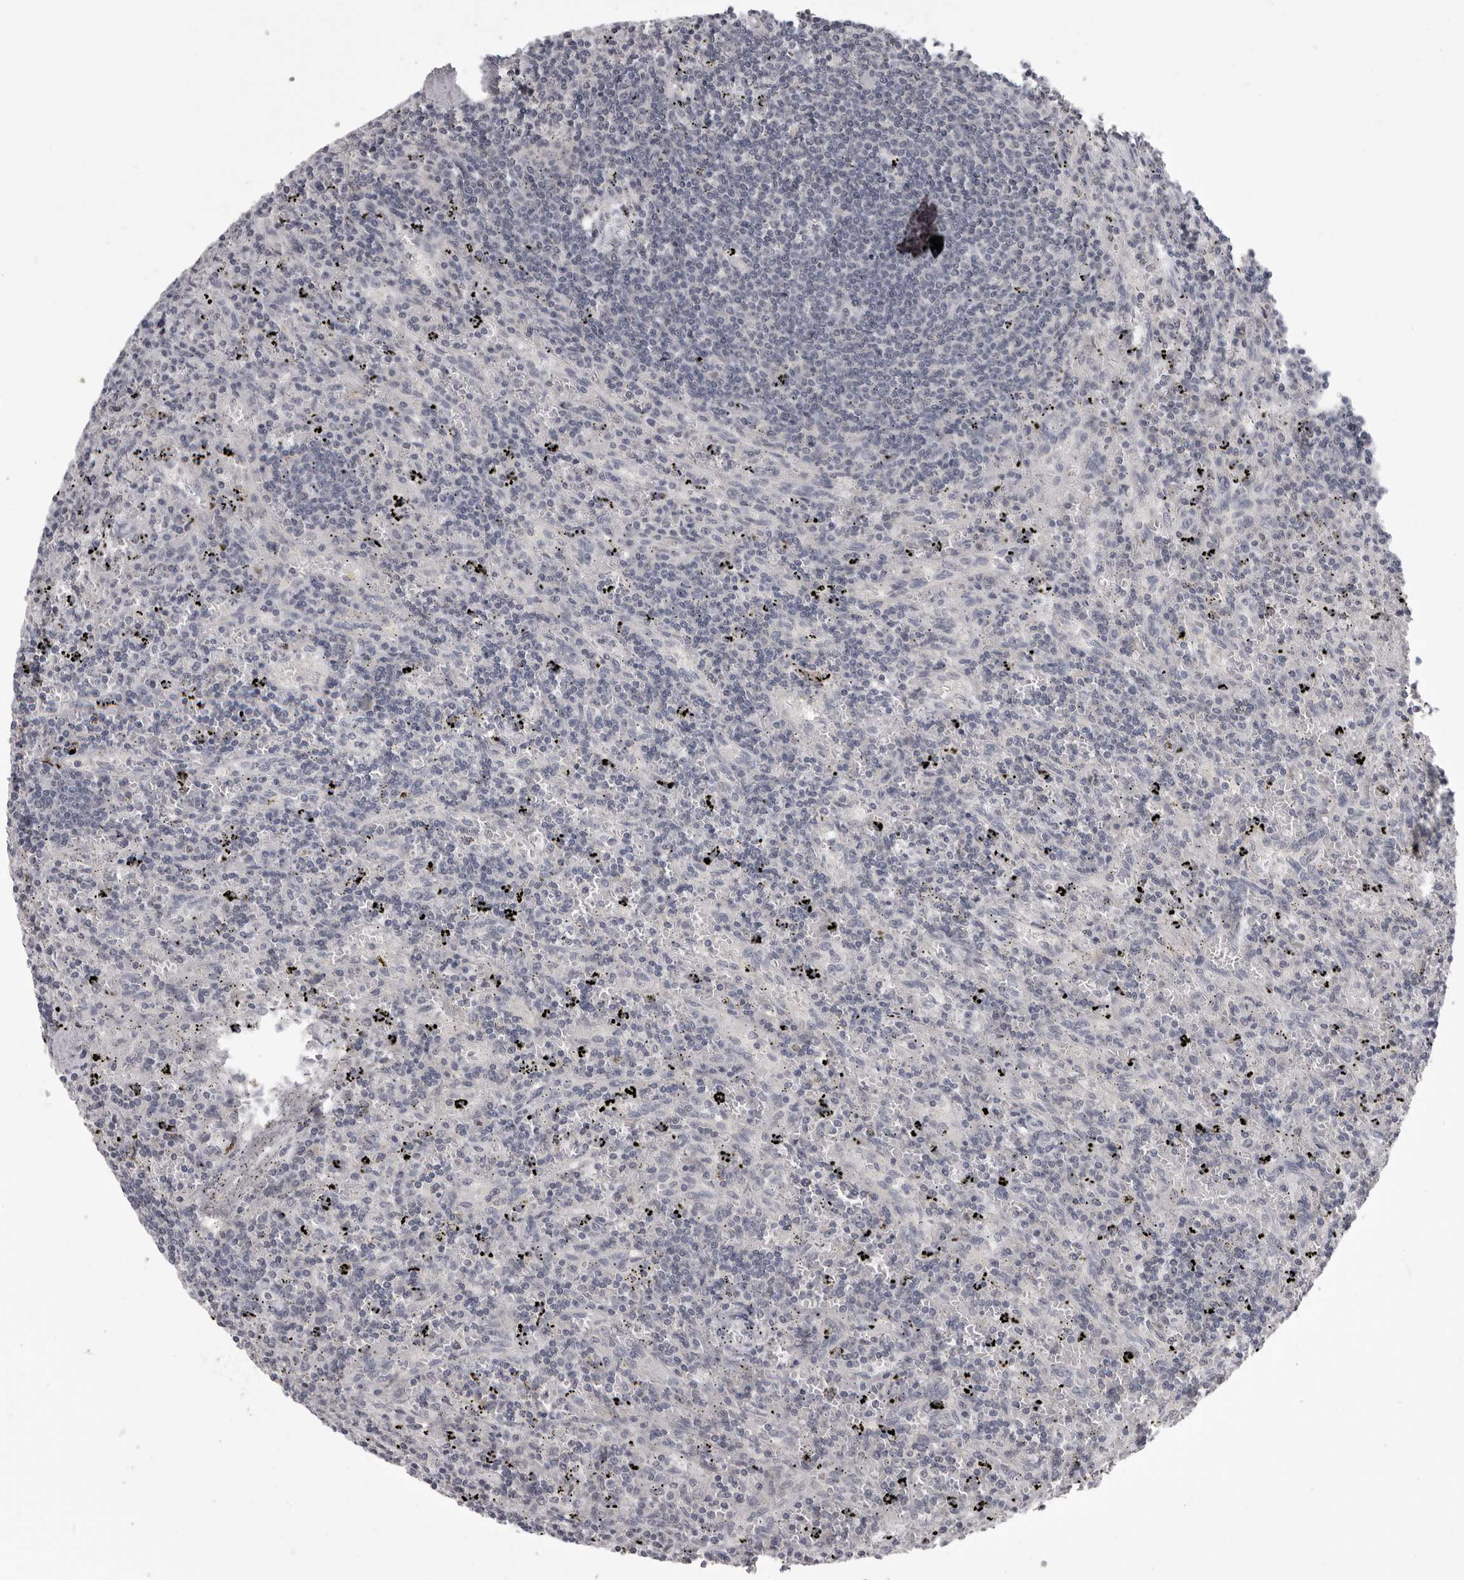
{"staining": {"intensity": "negative", "quantity": "none", "location": "none"}, "tissue": "lymphoma", "cell_type": "Tumor cells", "image_type": "cancer", "snomed": [{"axis": "morphology", "description": "Malignant lymphoma, non-Hodgkin's type, Low grade"}, {"axis": "topography", "description": "Spleen"}], "caption": "Low-grade malignant lymphoma, non-Hodgkin's type was stained to show a protein in brown. There is no significant staining in tumor cells.", "gene": "MRTO4", "patient": {"sex": "male", "age": 76}}